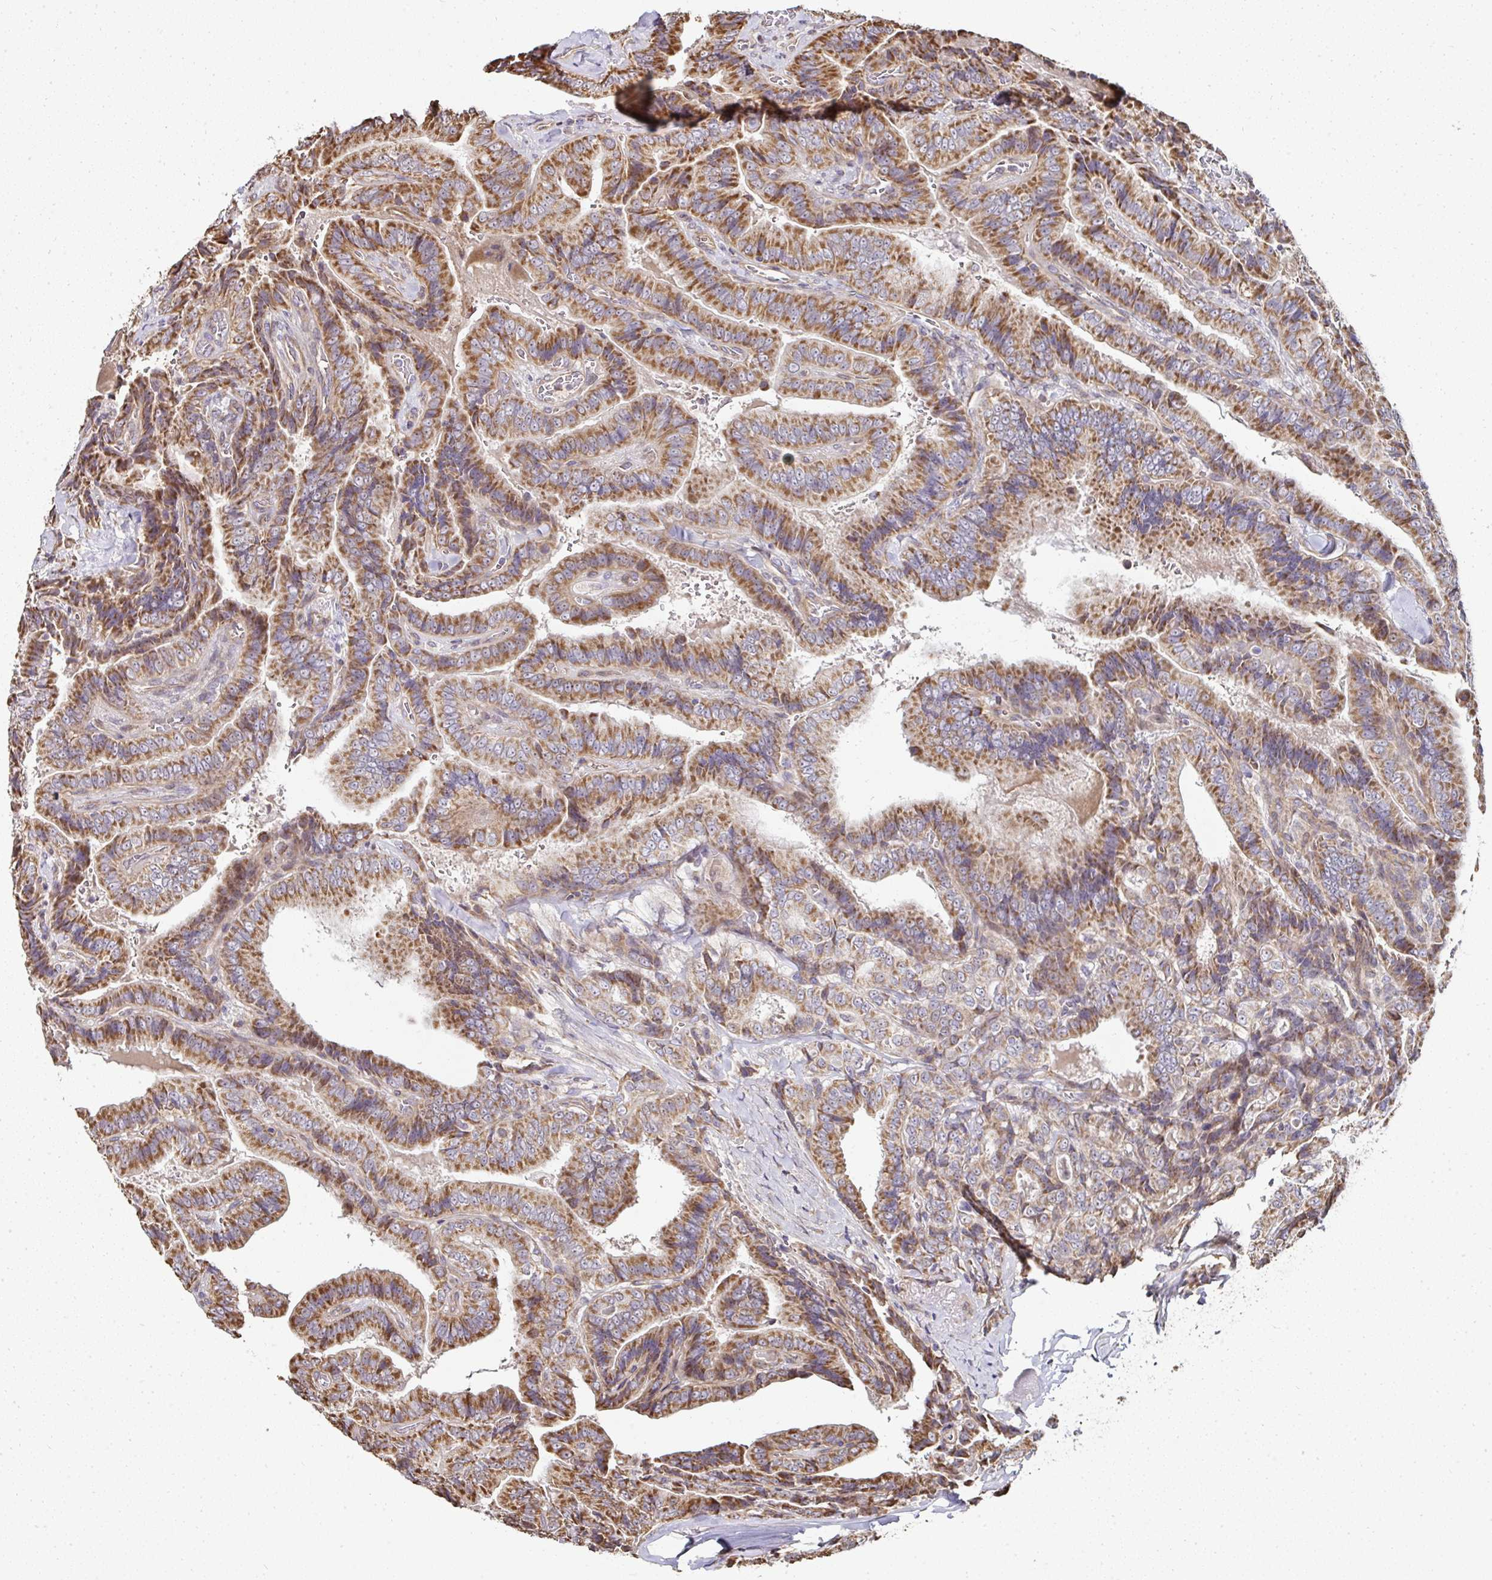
{"staining": {"intensity": "moderate", "quantity": ">75%", "location": "cytoplasmic/membranous"}, "tissue": "thyroid cancer", "cell_type": "Tumor cells", "image_type": "cancer", "snomed": [{"axis": "morphology", "description": "Papillary adenocarcinoma, NOS"}, {"axis": "topography", "description": "Thyroid gland"}], "caption": "A photomicrograph showing moderate cytoplasmic/membranous positivity in approximately >75% of tumor cells in thyroid cancer, as visualized by brown immunohistochemical staining.", "gene": "AGTPBP1", "patient": {"sex": "male", "age": 61}}